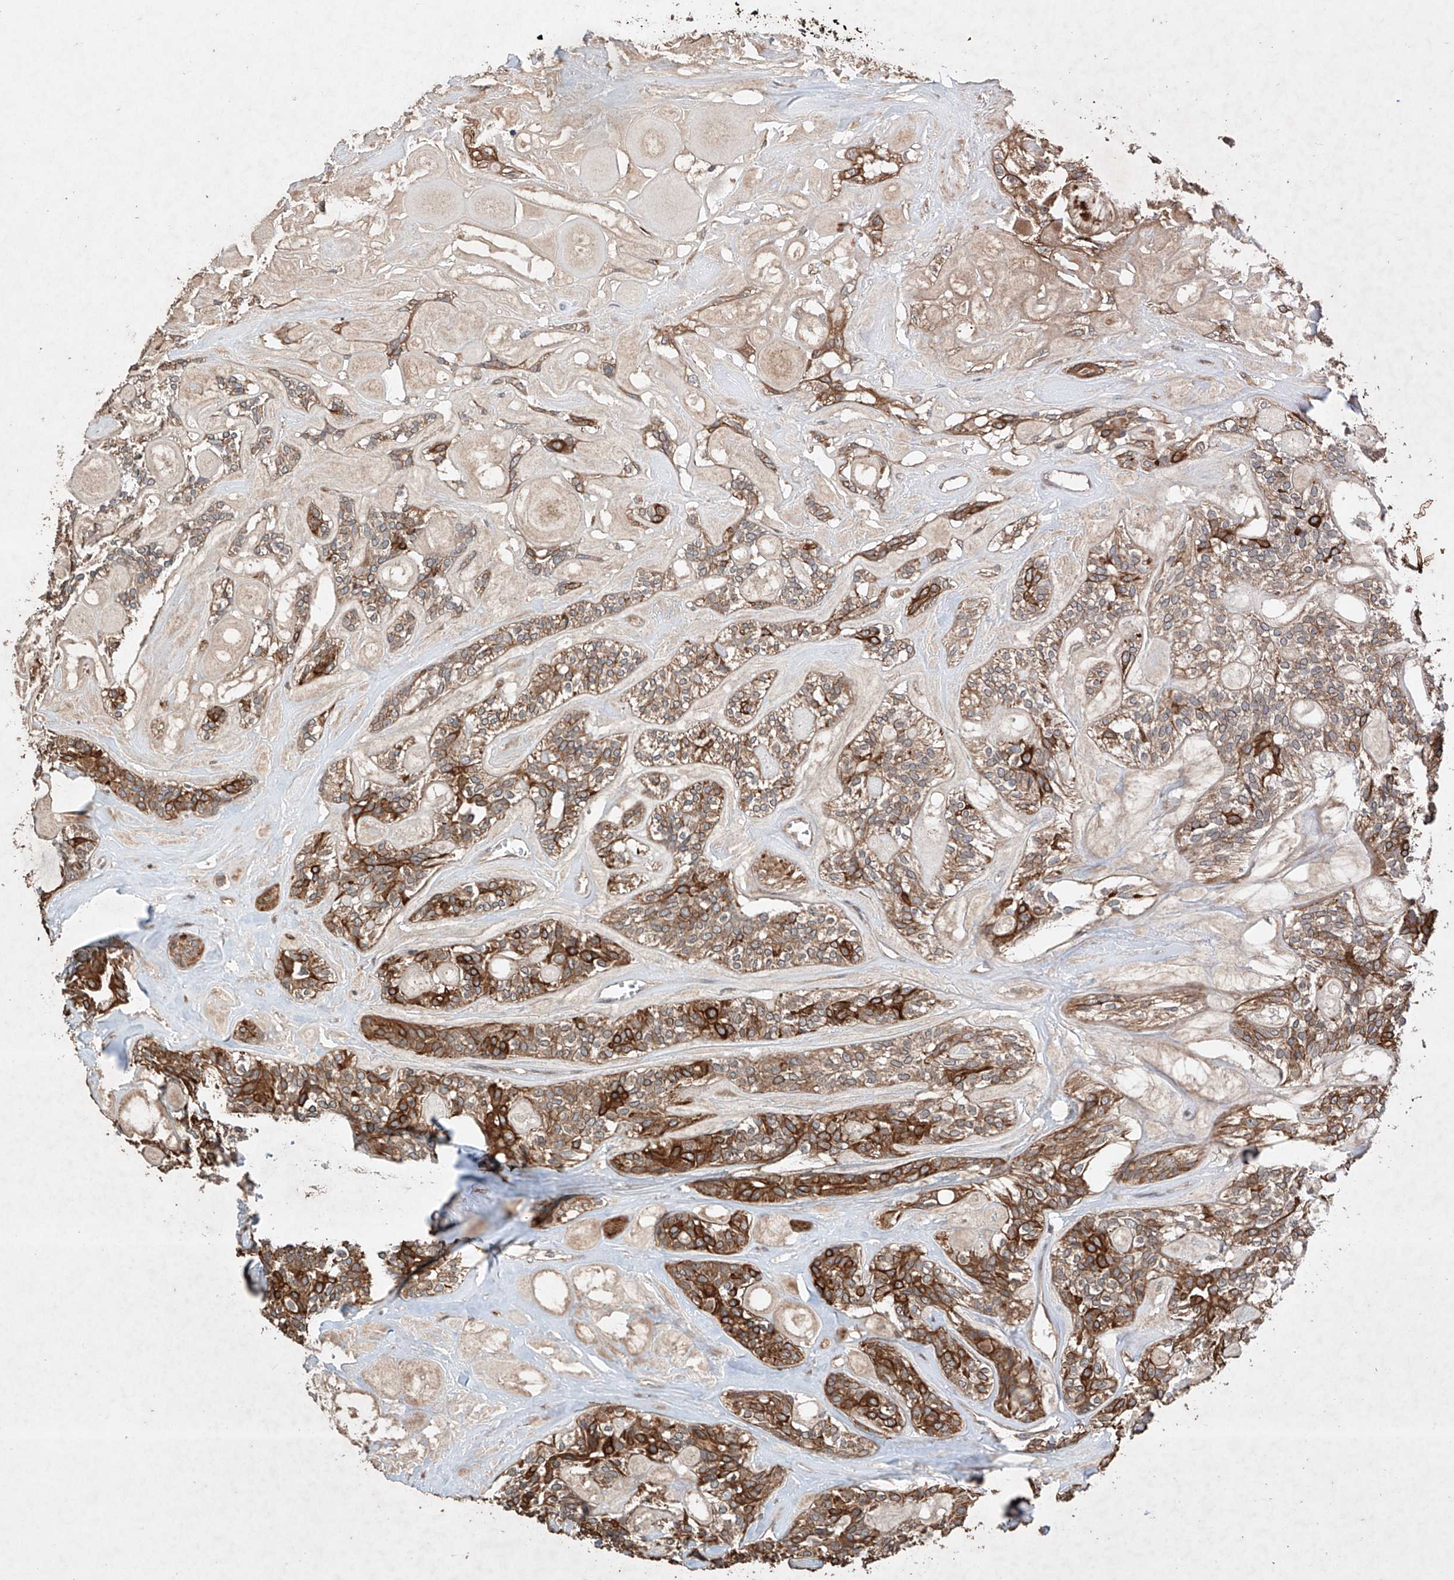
{"staining": {"intensity": "moderate", "quantity": ">75%", "location": "cytoplasmic/membranous"}, "tissue": "head and neck cancer", "cell_type": "Tumor cells", "image_type": "cancer", "snomed": [{"axis": "morphology", "description": "Adenocarcinoma, NOS"}, {"axis": "topography", "description": "Head-Neck"}], "caption": "An IHC micrograph of tumor tissue is shown. Protein staining in brown labels moderate cytoplasmic/membranous positivity in head and neck cancer (adenocarcinoma) within tumor cells. (Brightfield microscopy of DAB IHC at high magnification).", "gene": "LURAP1", "patient": {"sex": "male", "age": 66}}